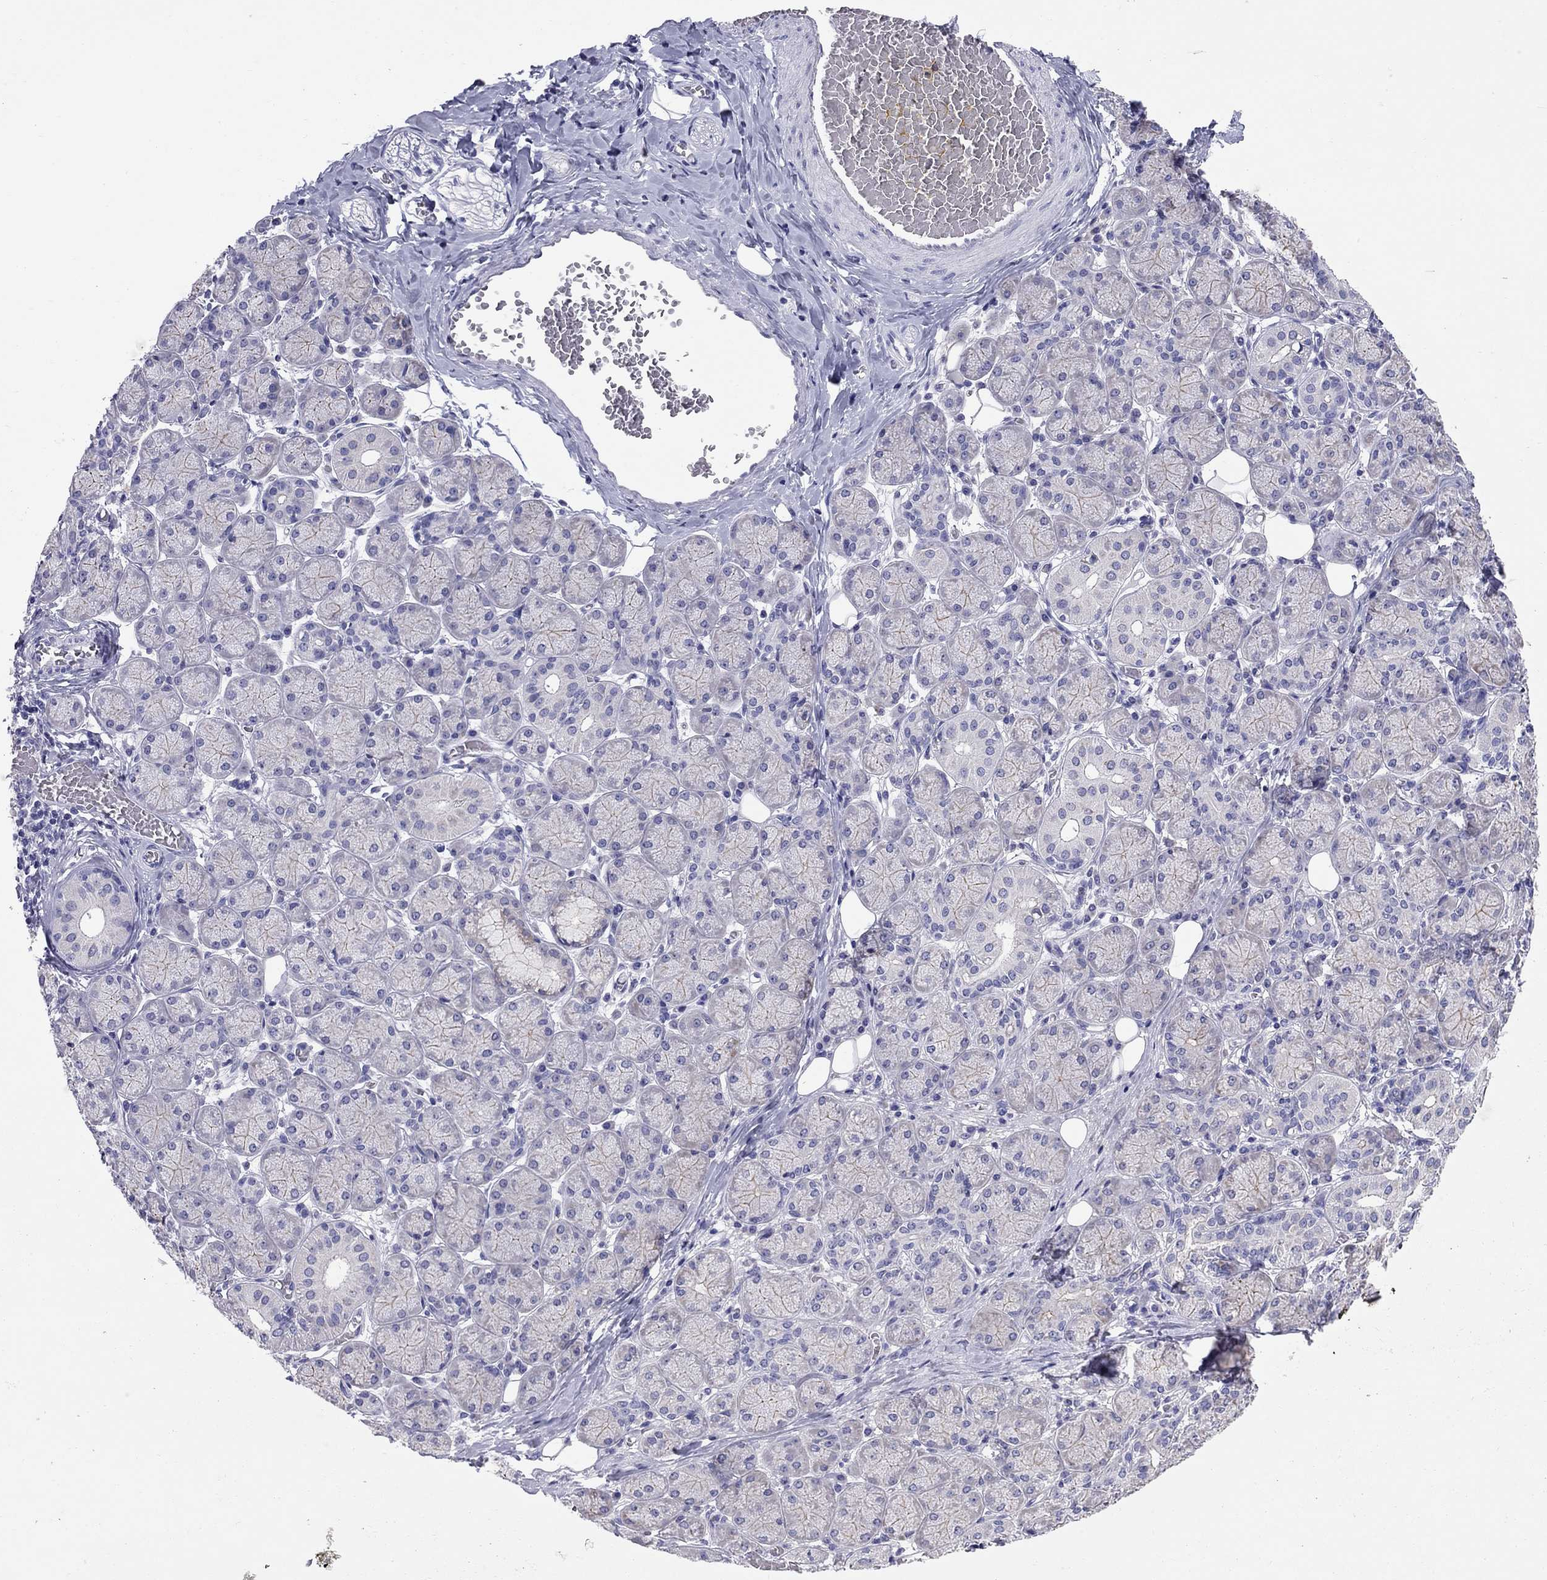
{"staining": {"intensity": "moderate", "quantity": "<25%", "location": "cytoplasmic/membranous"}, "tissue": "salivary gland", "cell_type": "Glandular cells", "image_type": "normal", "snomed": [{"axis": "morphology", "description": "Normal tissue, NOS"}, {"axis": "topography", "description": "Salivary gland"}, {"axis": "topography", "description": "Peripheral nerve tissue"}], "caption": "Brown immunohistochemical staining in benign salivary gland reveals moderate cytoplasmic/membranous expression in approximately <25% of glandular cells. The protein is stained brown, and the nuclei are stained in blue (DAB (3,3'-diaminobenzidine) IHC with brightfield microscopy, high magnification).", "gene": "SLC46A2", "patient": {"sex": "female", "age": 24}}